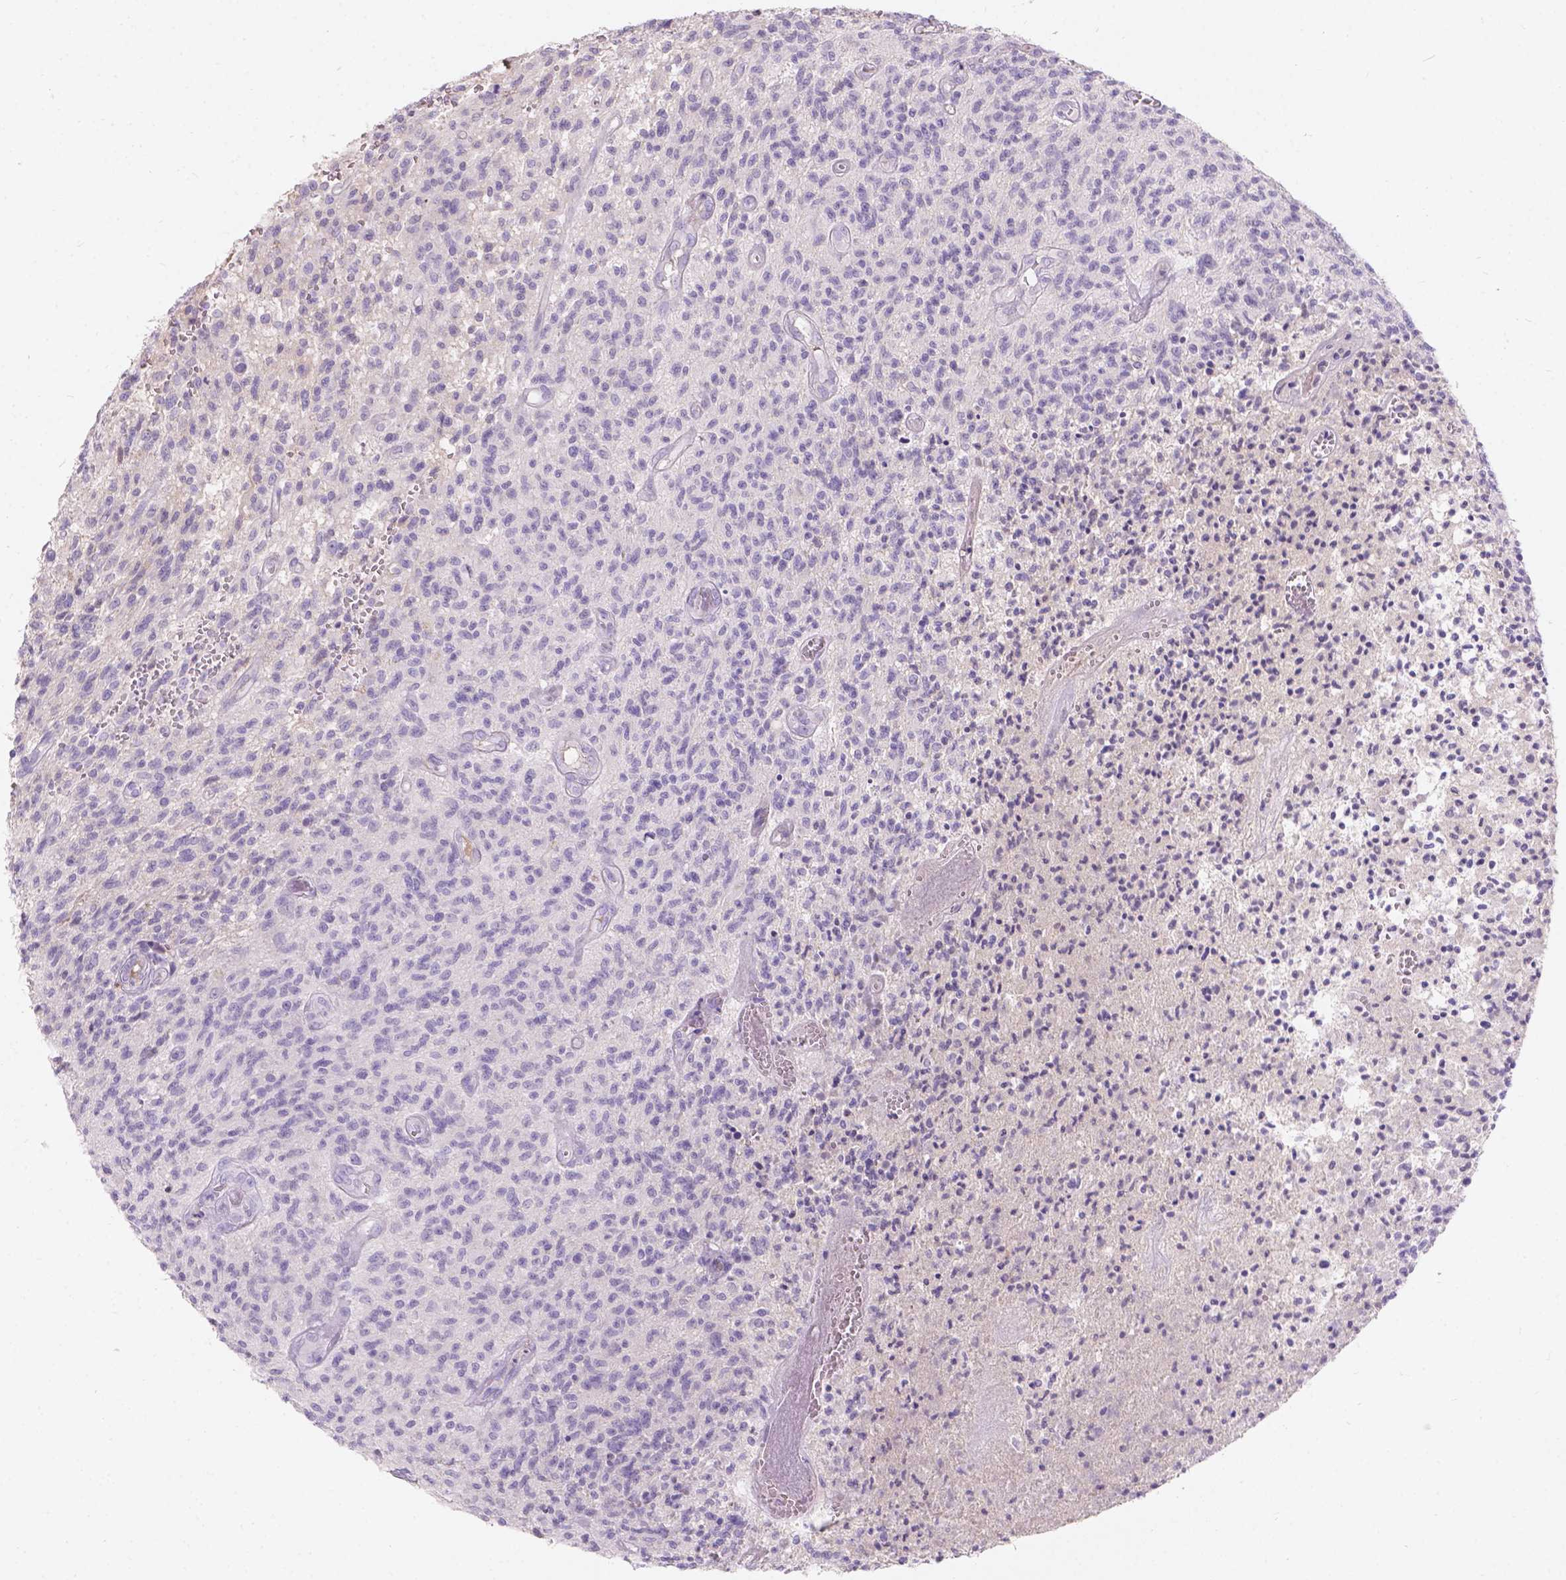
{"staining": {"intensity": "negative", "quantity": "none", "location": "none"}, "tissue": "glioma", "cell_type": "Tumor cells", "image_type": "cancer", "snomed": [{"axis": "morphology", "description": "Glioma, malignant, Low grade"}, {"axis": "topography", "description": "Brain"}], "caption": "This image is of malignant low-grade glioma stained with immunohistochemistry to label a protein in brown with the nuclei are counter-stained blue. There is no staining in tumor cells. The staining was performed using DAB to visualize the protein expression in brown, while the nuclei were stained in blue with hematoxylin (Magnification: 20x).", "gene": "GAL3ST2", "patient": {"sex": "male", "age": 64}}